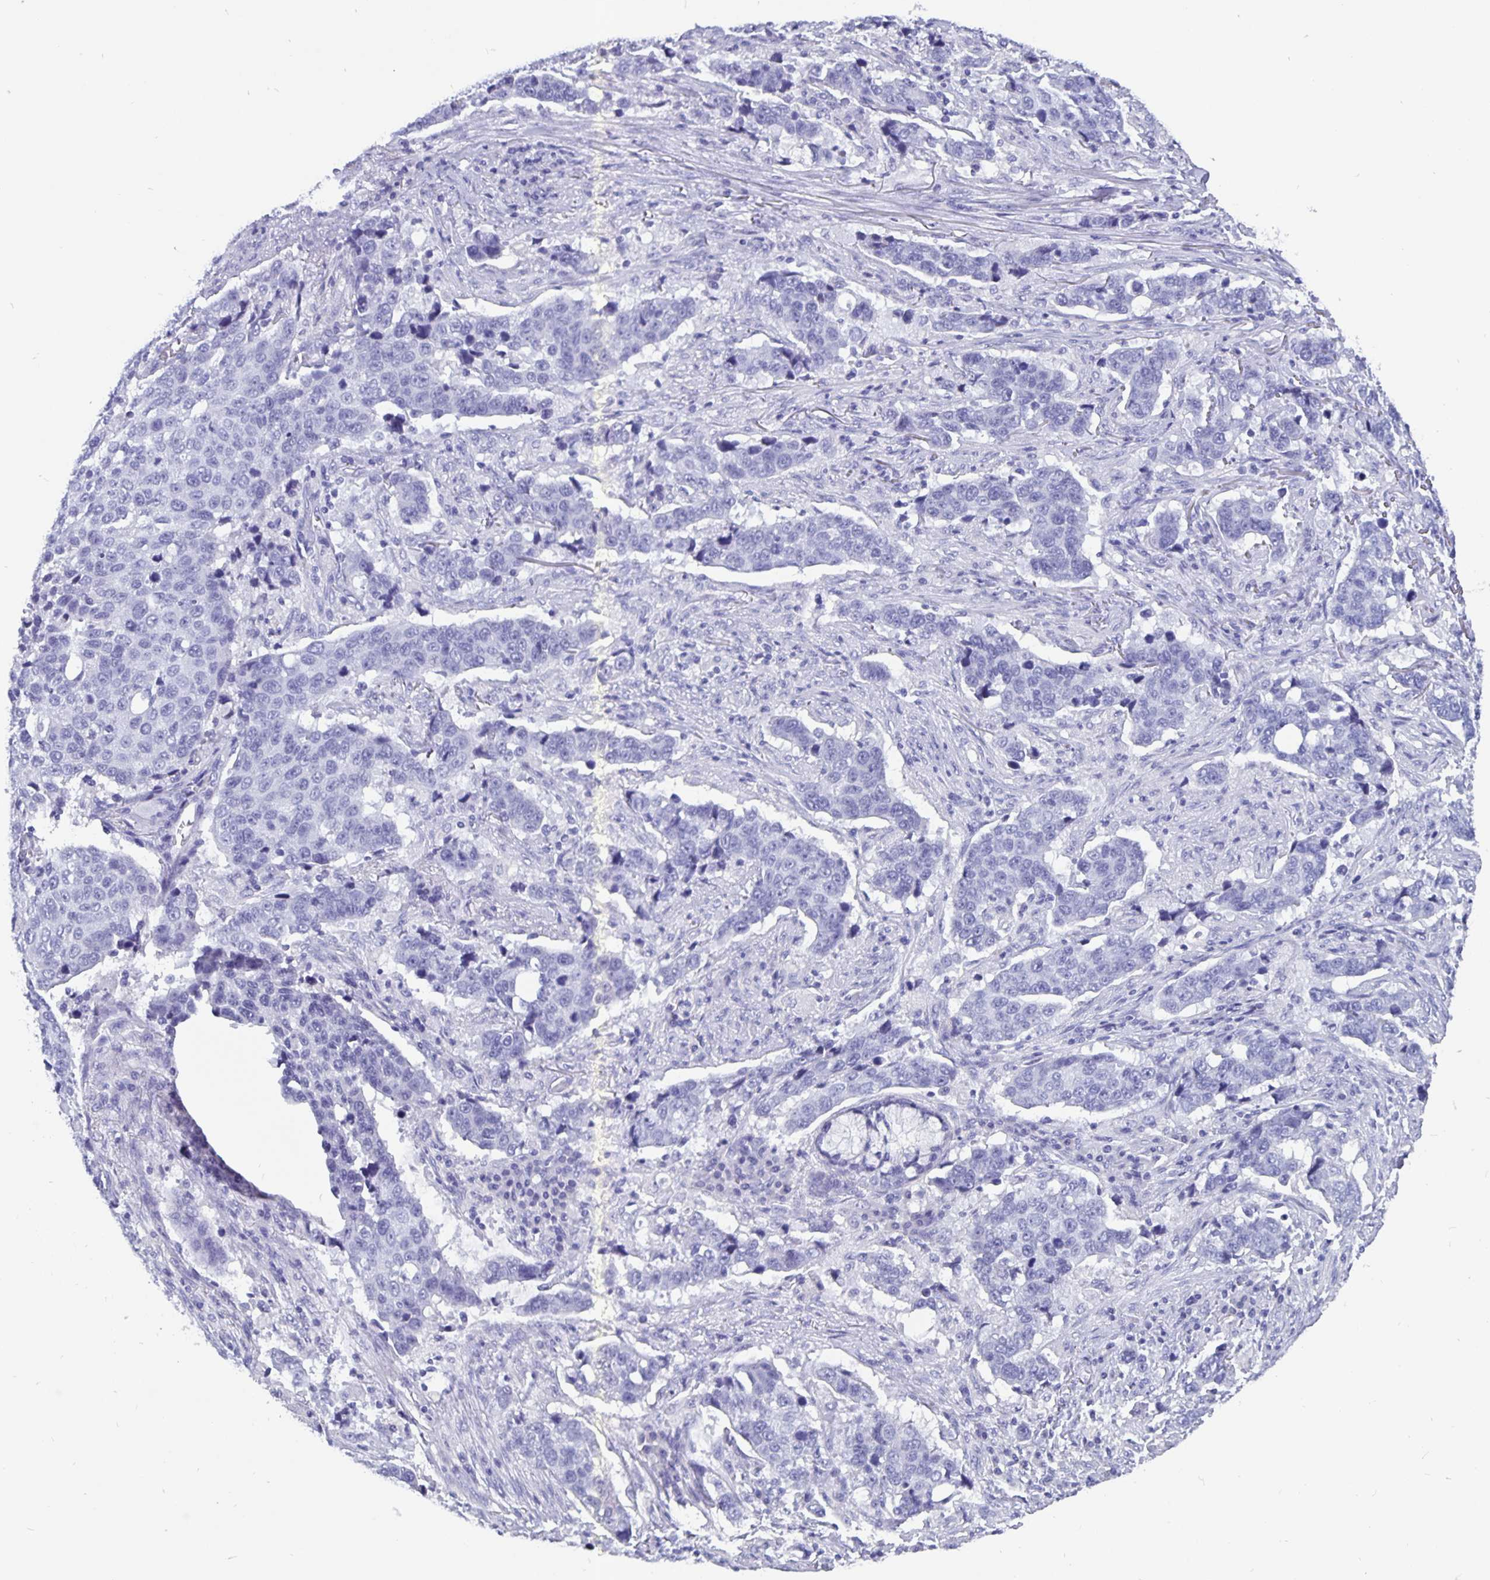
{"staining": {"intensity": "negative", "quantity": "none", "location": "none"}, "tissue": "lung cancer", "cell_type": "Tumor cells", "image_type": "cancer", "snomed": [{"axis": "morphology", "description": "Squamous cell carcinoma, NOS"}, {"axis": "topography", "description": "Lymph node"}, {"axis": "topography", "description": "Lung"}], "caption": "The photomicrograph exhibits no significant expression in tumor cells of lung cancer.", "gene": "ODF3B", "patient": {"sex": "male", "age": 61}}